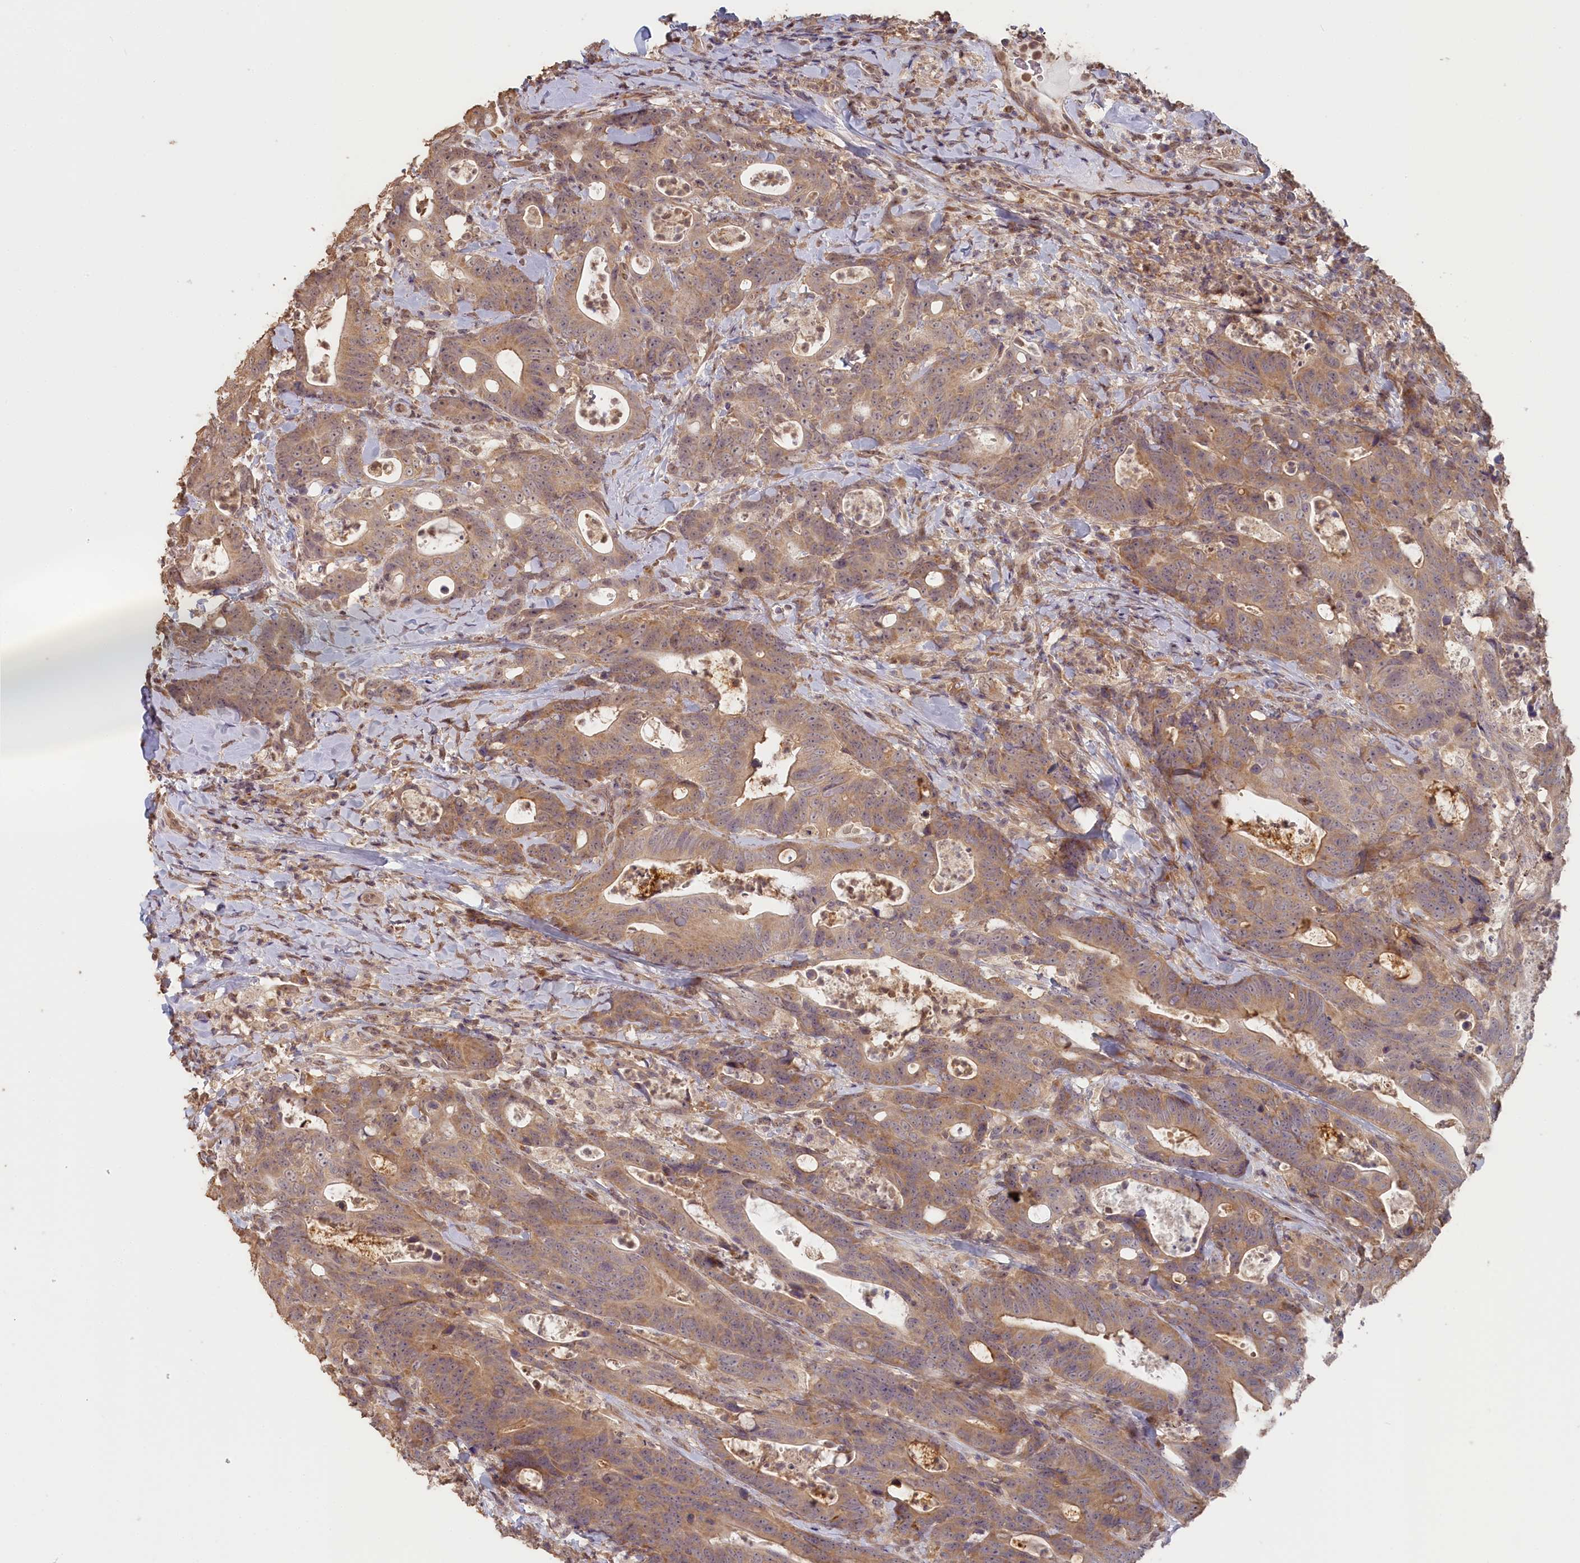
{"staining": {"intensity": "moderate", "quantity": ">75%", "location": "cytoplasmic/membranous"}, "tissue": "colorectal cancer", "cell_type": "Tumor cells", "image_type": "cancer", "snomed": [{"axis": "morphology", "description": "Adenocarcinoma, NOS"}, {"axis": "topography", "description": "Colon"}], "caption": "Colorectal adenocarcinoma tissue shows moderate cytoplasmic/membranous positivity in approximately >75% of tumor cells (DAB (3,3'-diaminobenzidine) IHC with brightfield microscopy, high magnification).", "gene": "STX16", "patient": {"sex": "female", "age": 82}}